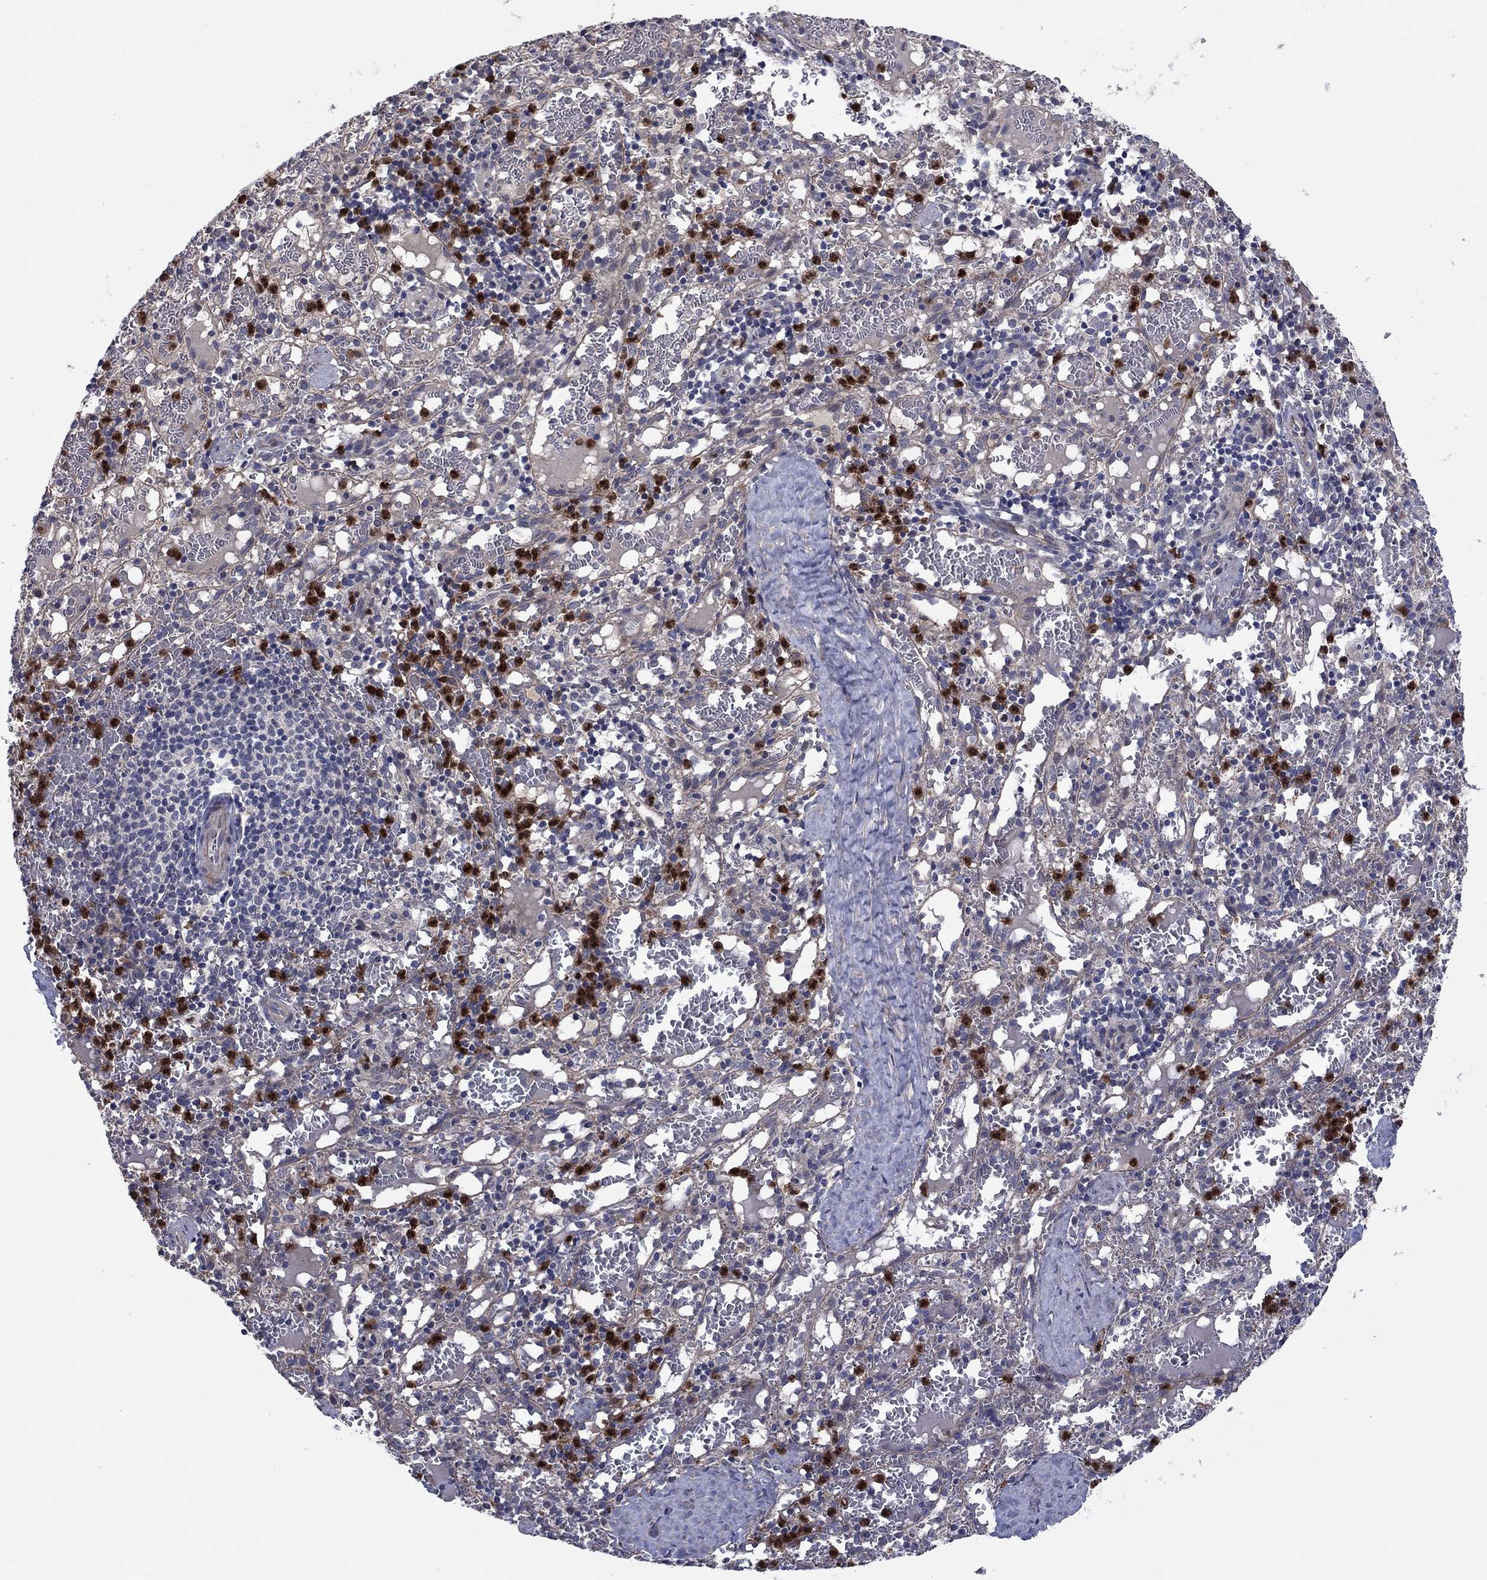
{"staining": {"intensity": "strong", "quantity": "25%-75%", "location": "cytoplasmic/membranous,nuclear"}, "tissue": "spleen", "cell_type": "Cells in red pulp", "image_type": "normal", "snomed": [{"axis": "morphology", "description": "Normal tissue, NOS"}, {"axis": "topography", "description": "Spleen"}], "caption": "A high-resolution photomicrograph shows IHC staining of unremarkable spleen, which shows strong cytoplasmic/membranous,nuclear positivity in about 25%-75% of cells in red pulp. The staining is performed using DAB (3,3'-diaminobenzidine) brown chromogen to label protein expression. The nuclei are counter-stained blue using hematoxylin.", "gene": "MSRB1", "patient": {"sex": "male", "age": 11}}